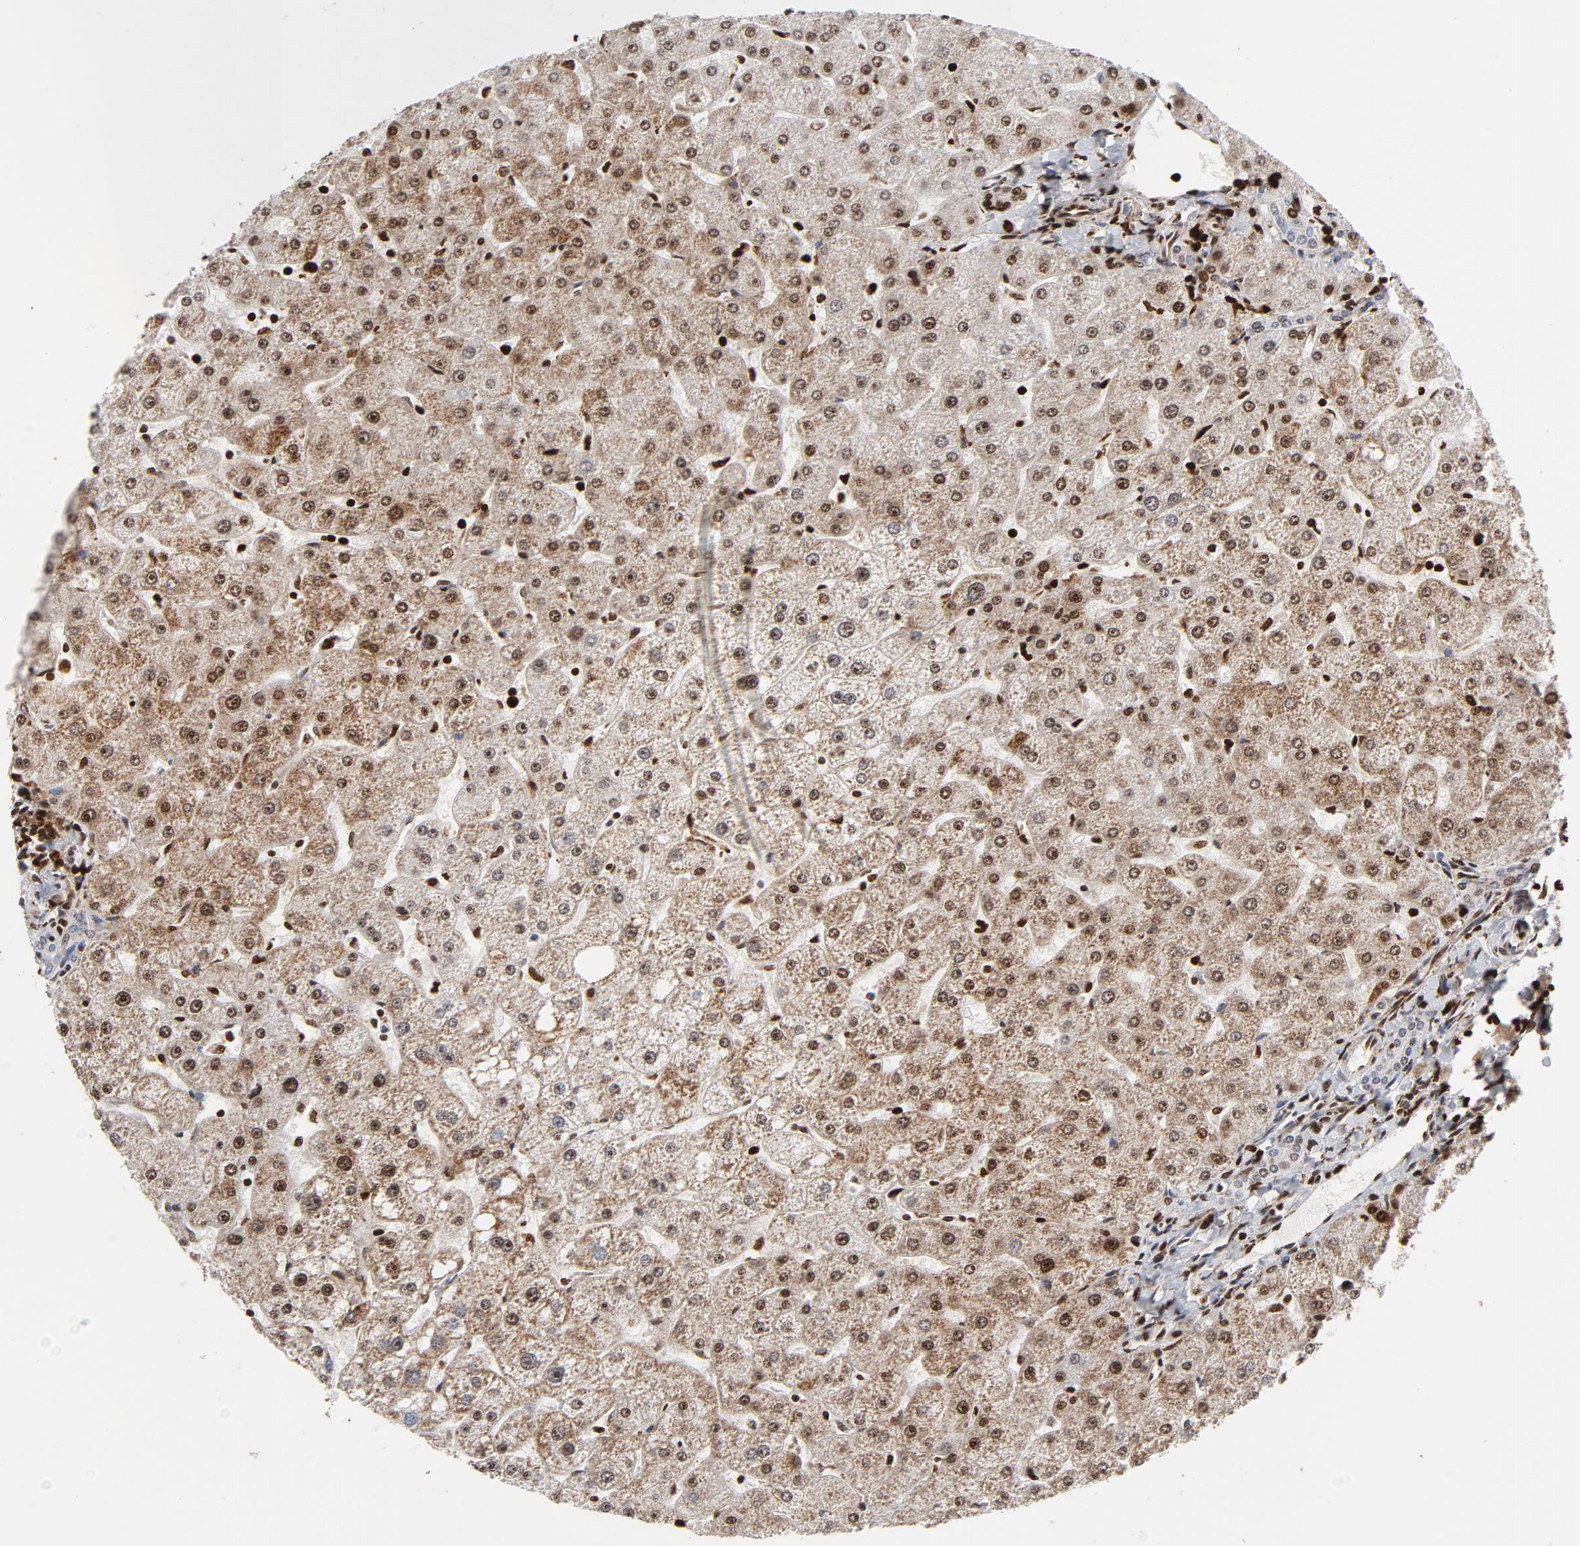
{"staining": {"intensity": "moderate", "quantity": "25%-75%", "location": "nuclear"}, "tissue": "liver", "cell_type": "Cholangiocytes", "image_type": "normal", "snomed": [{"axis": "morphology", "description": "Normal tissue, NOS"}, {"axis": "topography", "description": "Liver"}], "caption": "Protein expression by IHC shows moderate nuclear positivity in about 25%-75% of cholangiocytes in unremarkable liver. Using DAB (brown) and hematoxylin (blue) stains, captured at high magnification using brightfield microscopy.", "gene": "CYCS", "patient": {"sex": "male", "age": 67}}